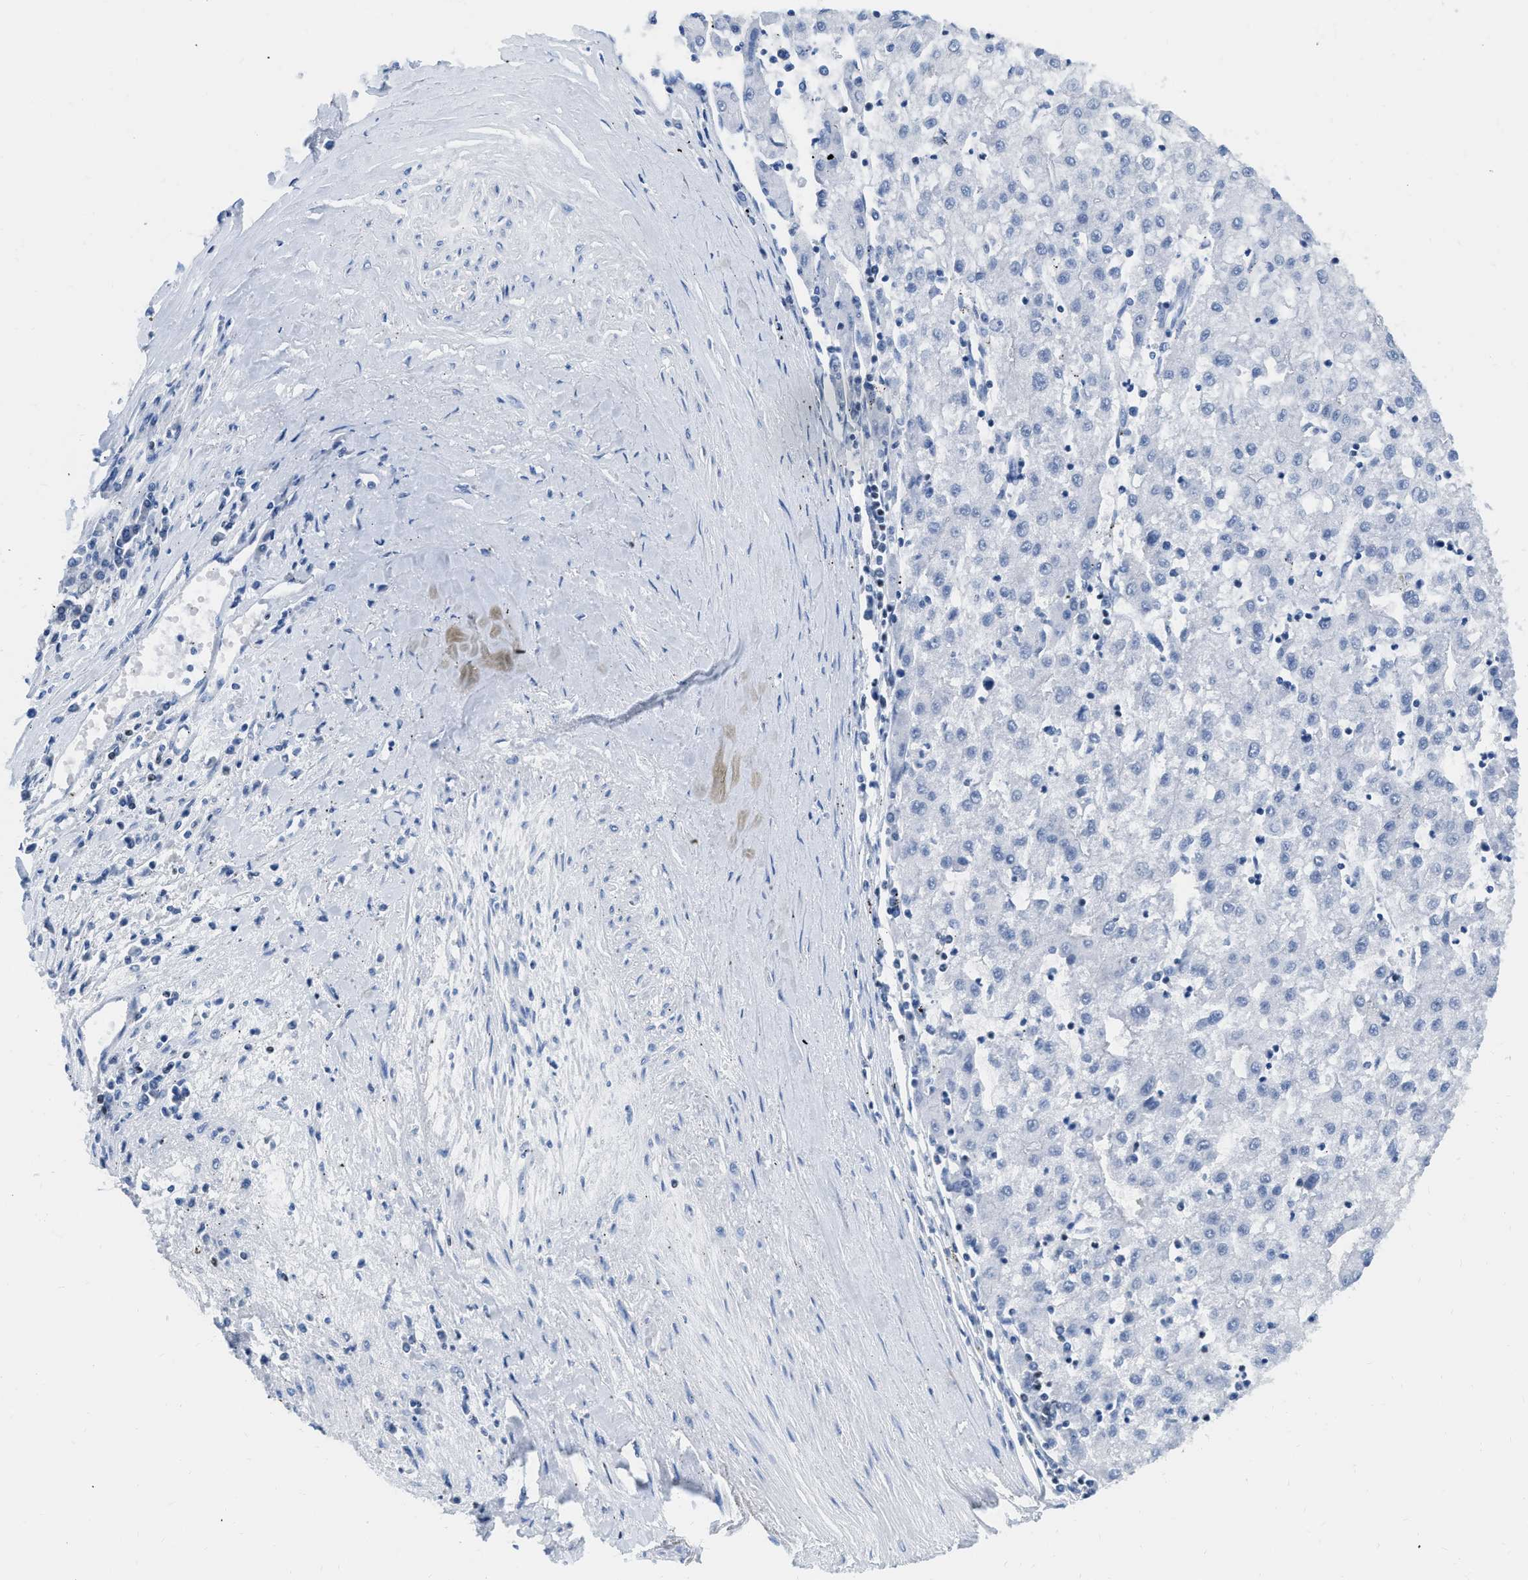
{"staining": {"intensity": "negative", "quantity": "none", "location": "none"}, "tissue": "liver cancer", "cell_type": "Tumor cells", "image_type": "cancer", "snomed": [{"axis": "morphology", "description": "Carcinoma, Hepatocellular, NOS"}, {"axis": "topography", "description": "Liver"}], "caption": "This histopathology image is of liver cancer (hepatocellular carcinoma) stained with immunohistochemistry (IHC) to label a protein in brown with the nuclei are counter-stained blue. There is no positivity in tumor cells.", "gene": "TCF7", "patient": {"sex": "male", "age": 72}}